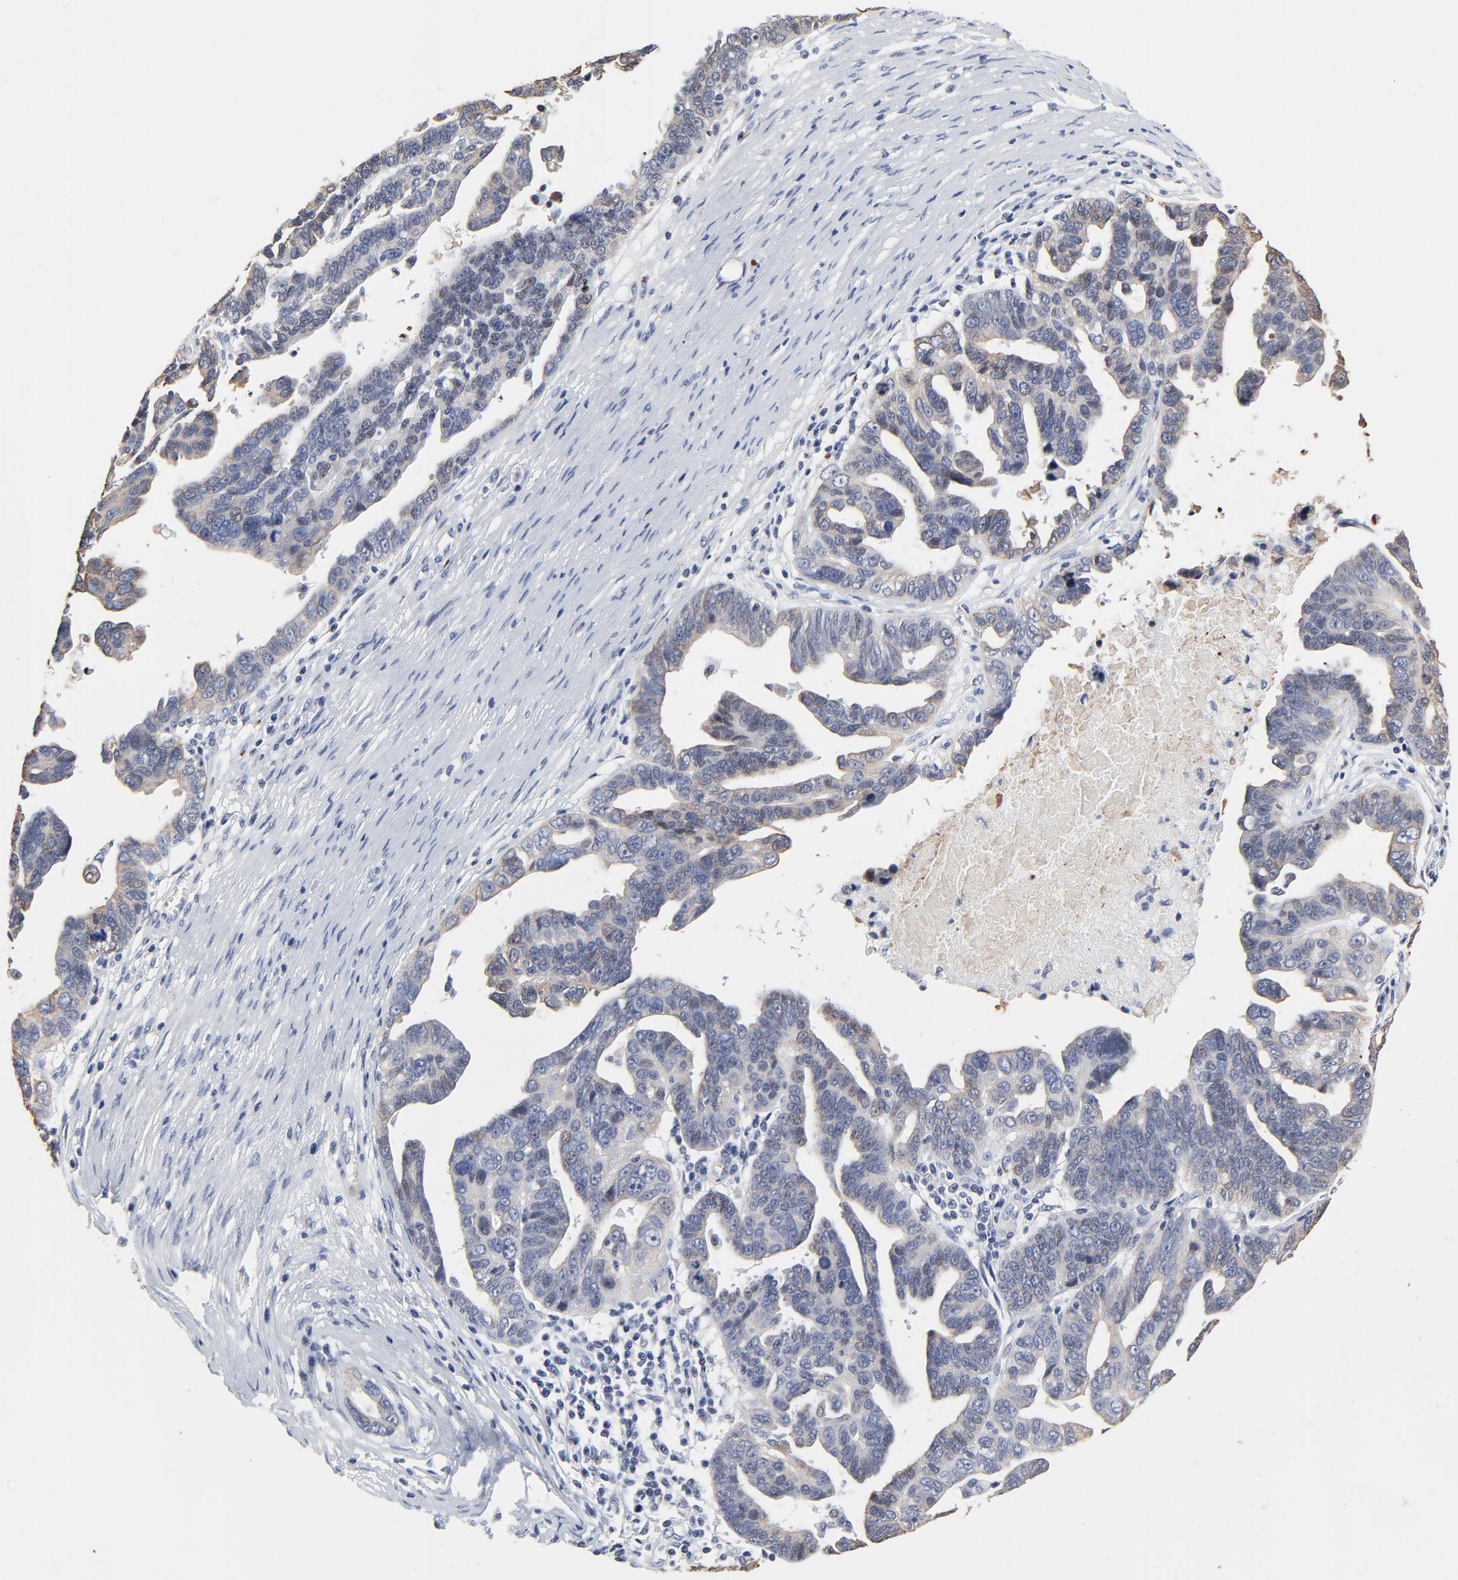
{"staining": {"intensity": "weak", "quantity": "<25%", "location": "nuclear"}, "tissue": "ovarian cancer", "cell_type": "Tumor cells", "image_type": "cancer", "snomed": [{"axis": "morphology", "description": "Carcinoma, endometroid"}, {"axis": "morphology", "description": "Cystadenocarcinoma, serous, NOS"}, {"axis": "topography", "description": "Ovary"}], "caption": "This micrograph is of ovarian endometroid carcinoma stained with immunohistochemistry (IHC) to label a protein in brown with the nuclei are counter-stained blue. There is no positivity in tumor cells. (DAB IHC with hematoxylin counter stain).", "gene": "LNX1", "patient": {"sex": "female", "age": 45}}